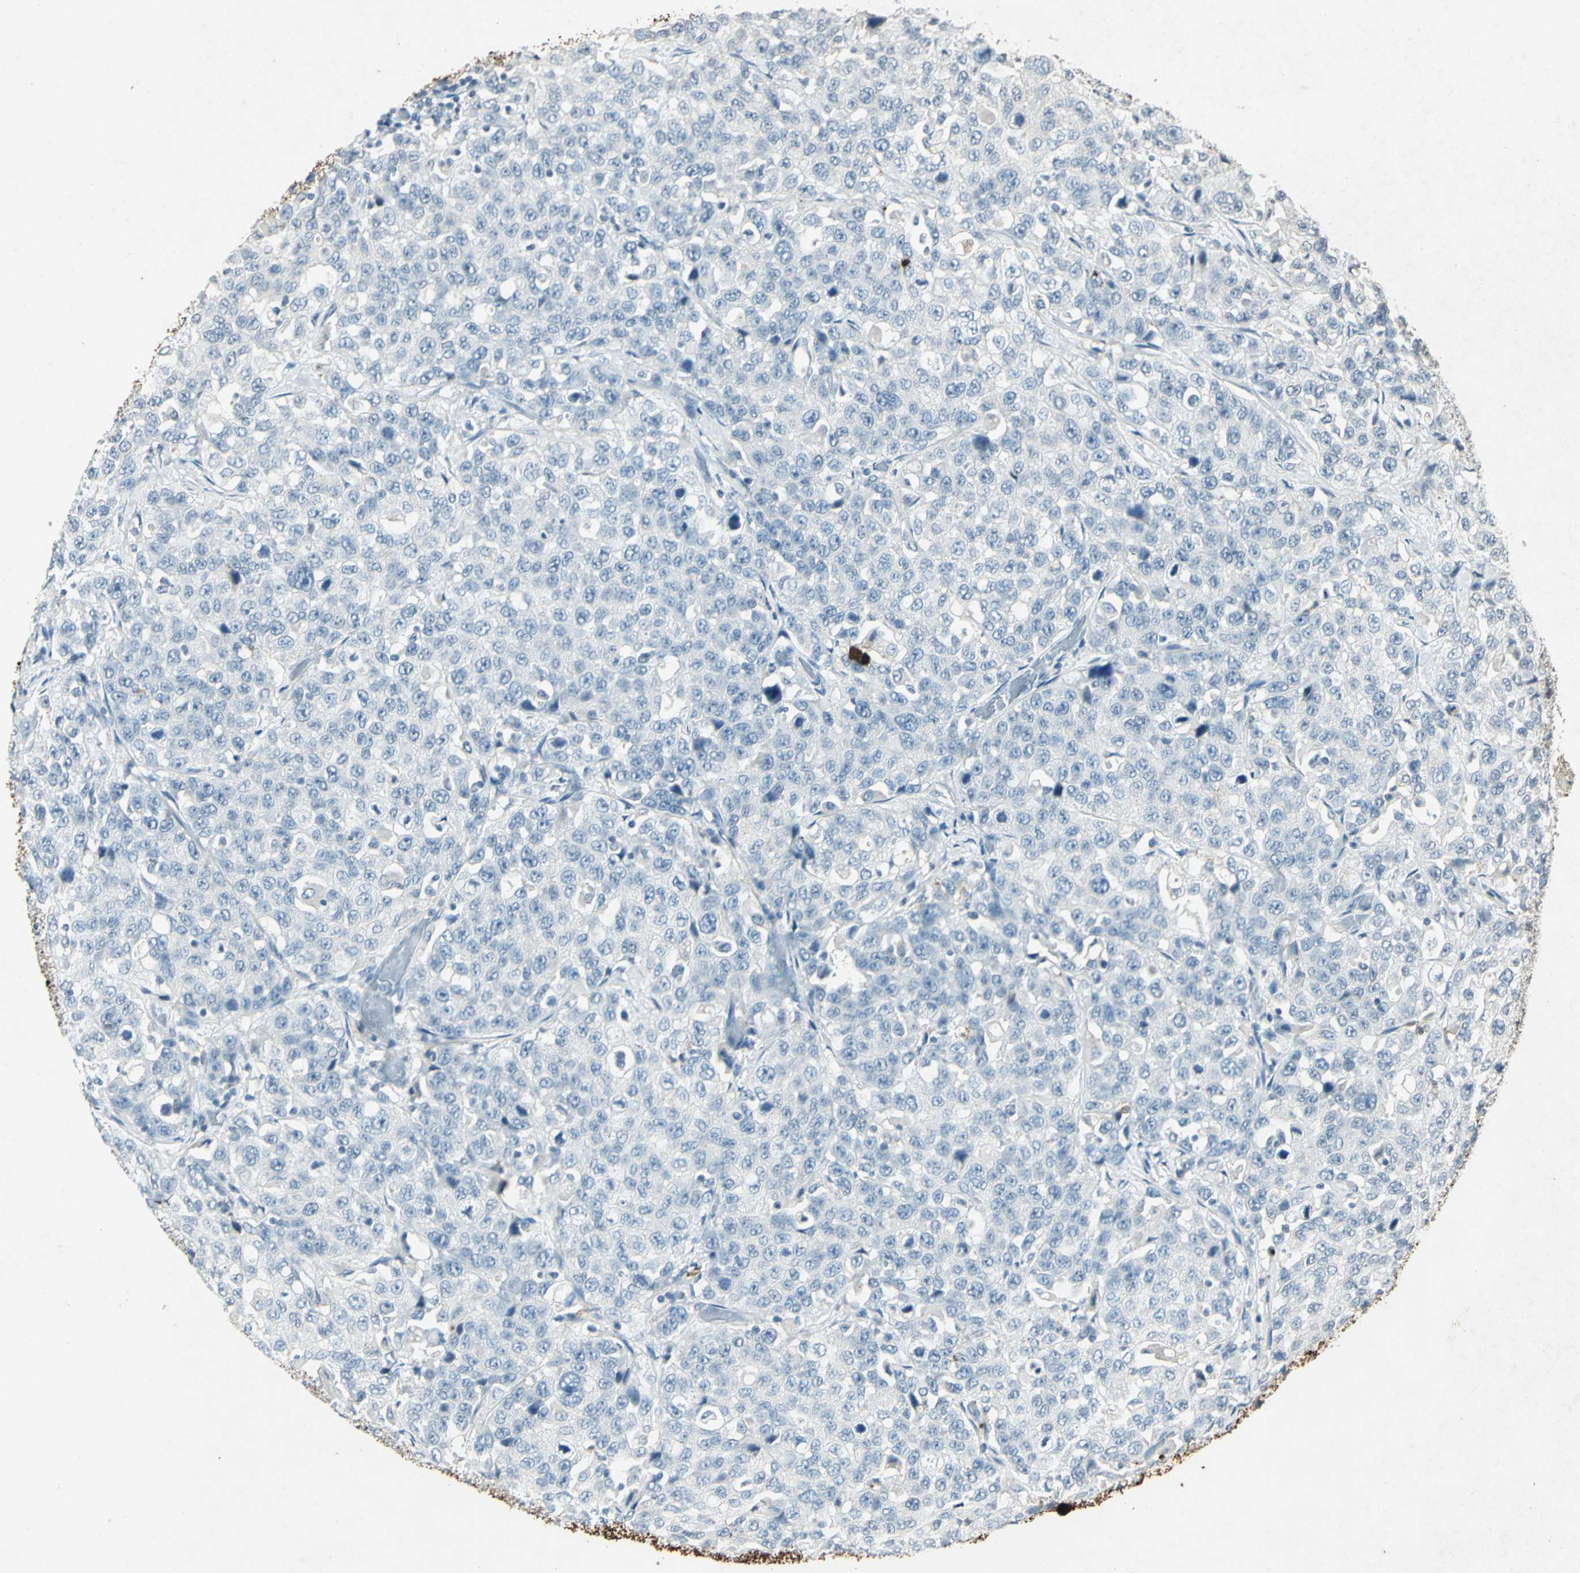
{"staining": {"intensity": "negative", "quantity": "none", "location": "none"}, "tissue": "stomach cancer", "cell_type": "Tumor cells", "image_type": "cancer", "snomed": [{"axis": "morphology", "description": "Normal tissue, NOS"}, {"axis": "morphology", "description": "Adenocarcinoma, NOS"}, {"axis": "topography", "description": "Stomach"}], "caption": "Stomach cancer stained for a protein using IHC reveals no staining tumor cells.", "gene": "CAMK2B", "patient": {"sex": "male", "age": 48}}